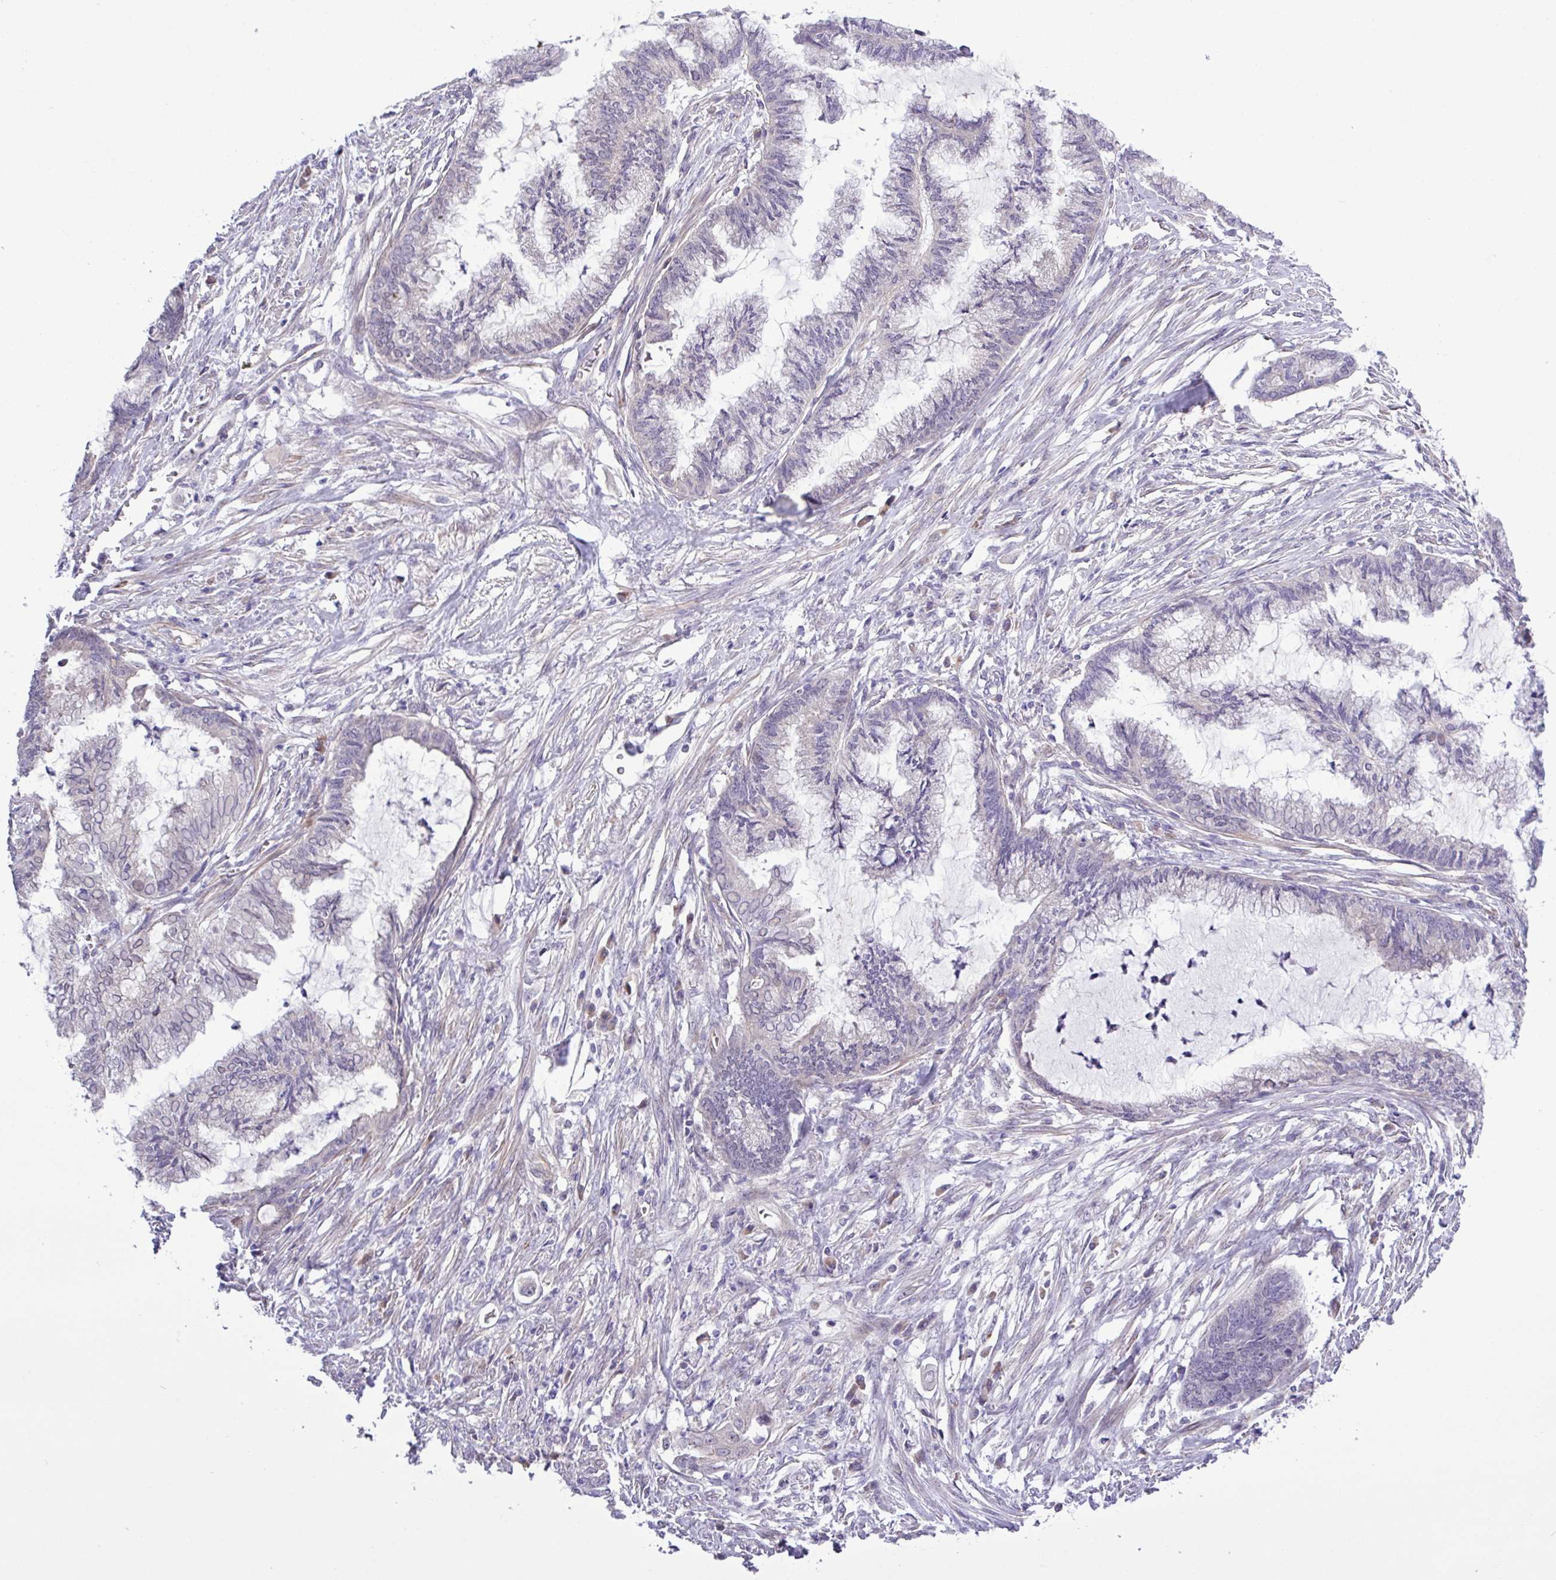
{"staining": {"intensity": "negative", "quantity": "none", "location": "none"}, "tissue": "endometrial cancer", "cell_type": "Tumor cells", "image_type": "cancer", "snomed": [{"axis": "morphology", "description": "Adenocarcinoma, NOS"}, {"axis": "topography", "description": "Endometrium"}], "caption": "IHC micrograph of neoplastic tissue: endometrial adenocarcinoma stained with DAB displays no significant protein staining in tumor cells. (Stains: DAB immunohistochemistry with hematoxylin counter stain, Microscopy: brightfield microscopy at high magnification).", "gene": "SPINK8", "patient": {"sex": "female", "age": 86}}